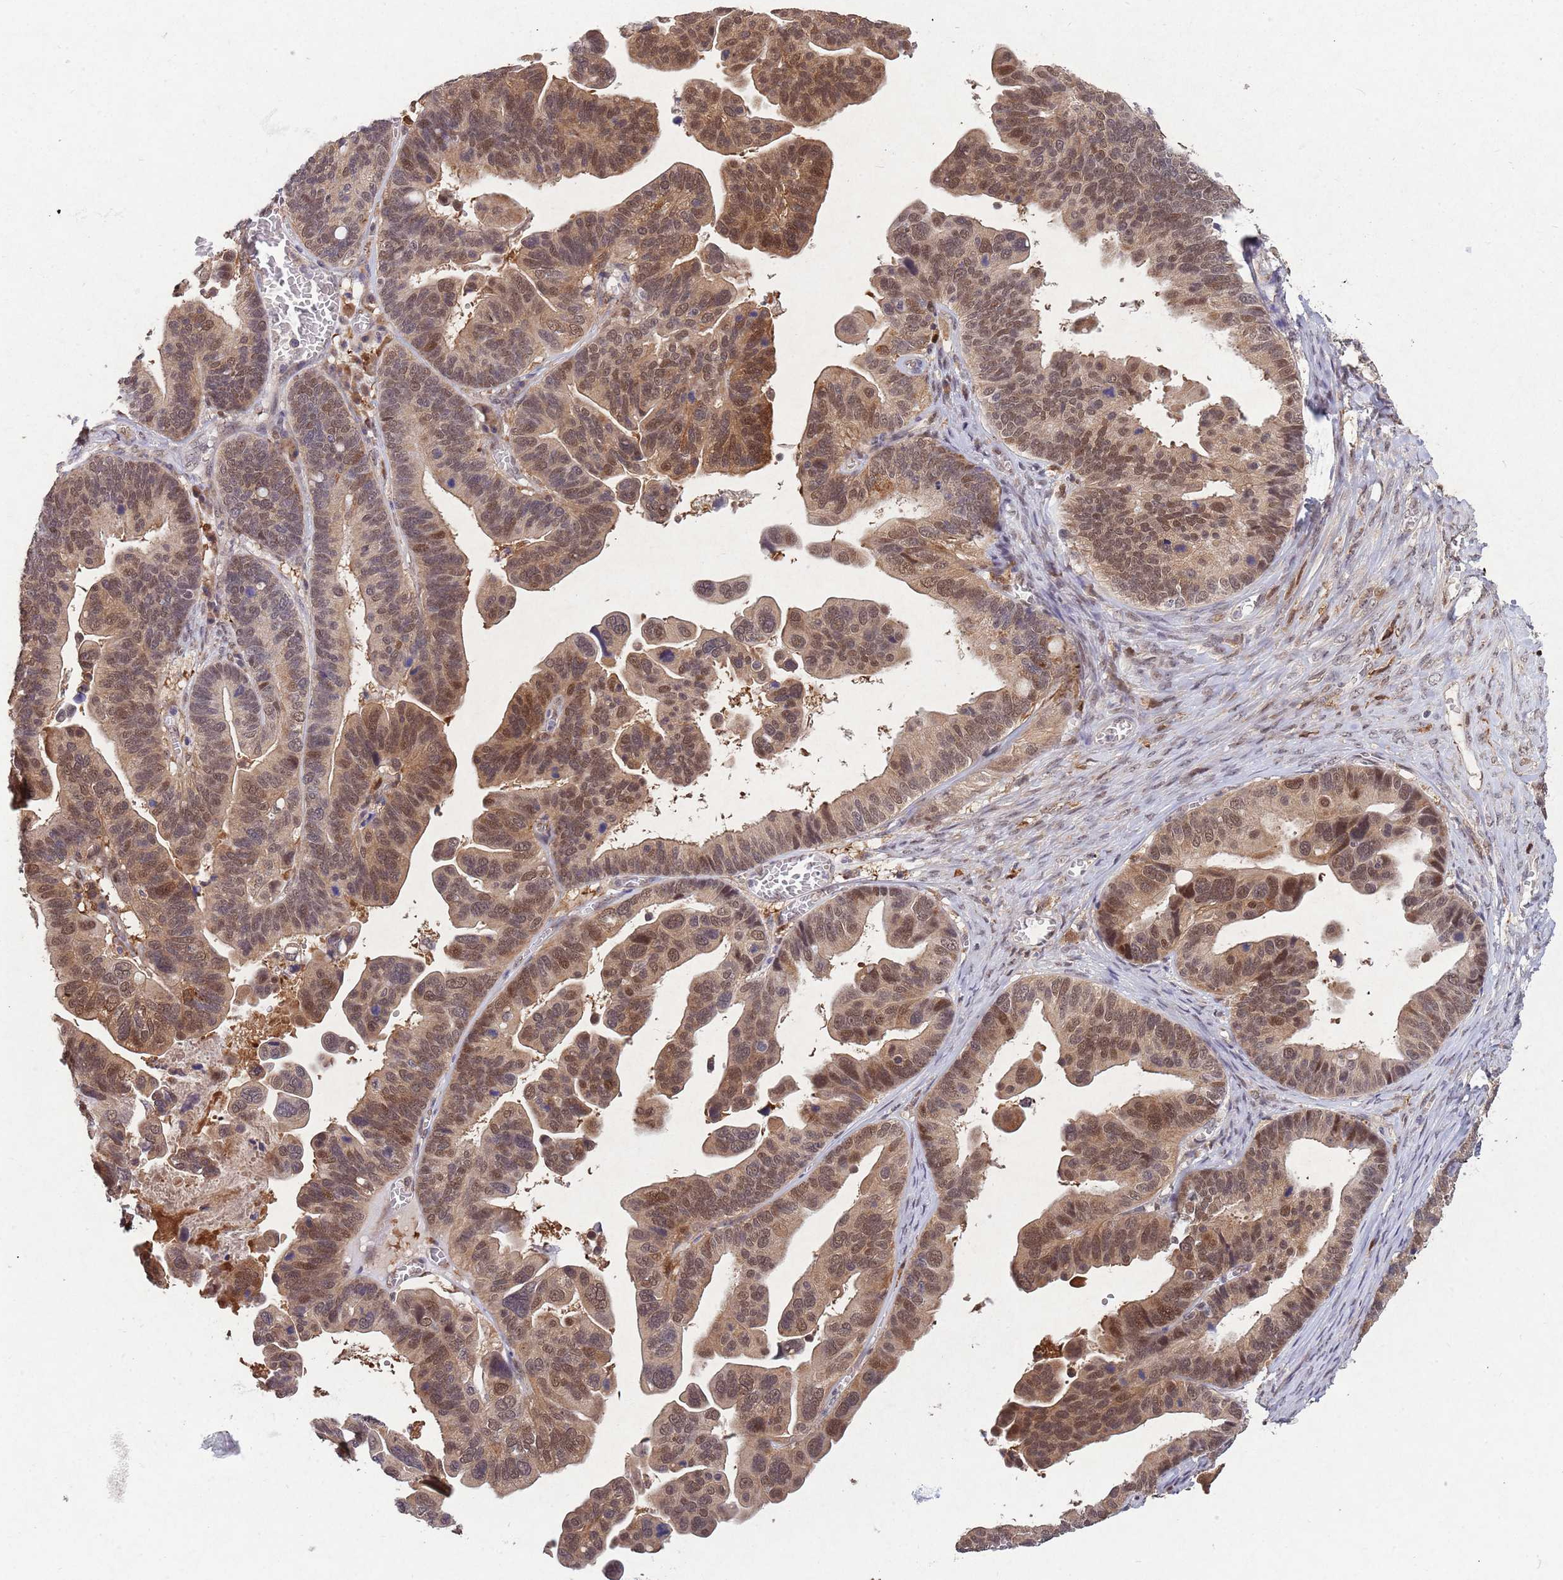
{"staining": {"intensity": "moderate", "quantity": ">75%", "location": "nuclear"}, "tissue": "ovarian cancer", "cell_type": "Tumor cells", "image_type": "cancer", "snomed": [{"axis": "morphology", "description": "Cystadenocarcinoma, serous, NOS"}, {"axis": "topography", "description": "Ovary"}], "caption": "This is an image of IHC staining of ovarian cancer (serous cystadenocarcinoma), which shows moderate staining in the nuclear of tumor cells.", "gene": "ZNF639", "patient": {"sex": "female", "age": 56}}